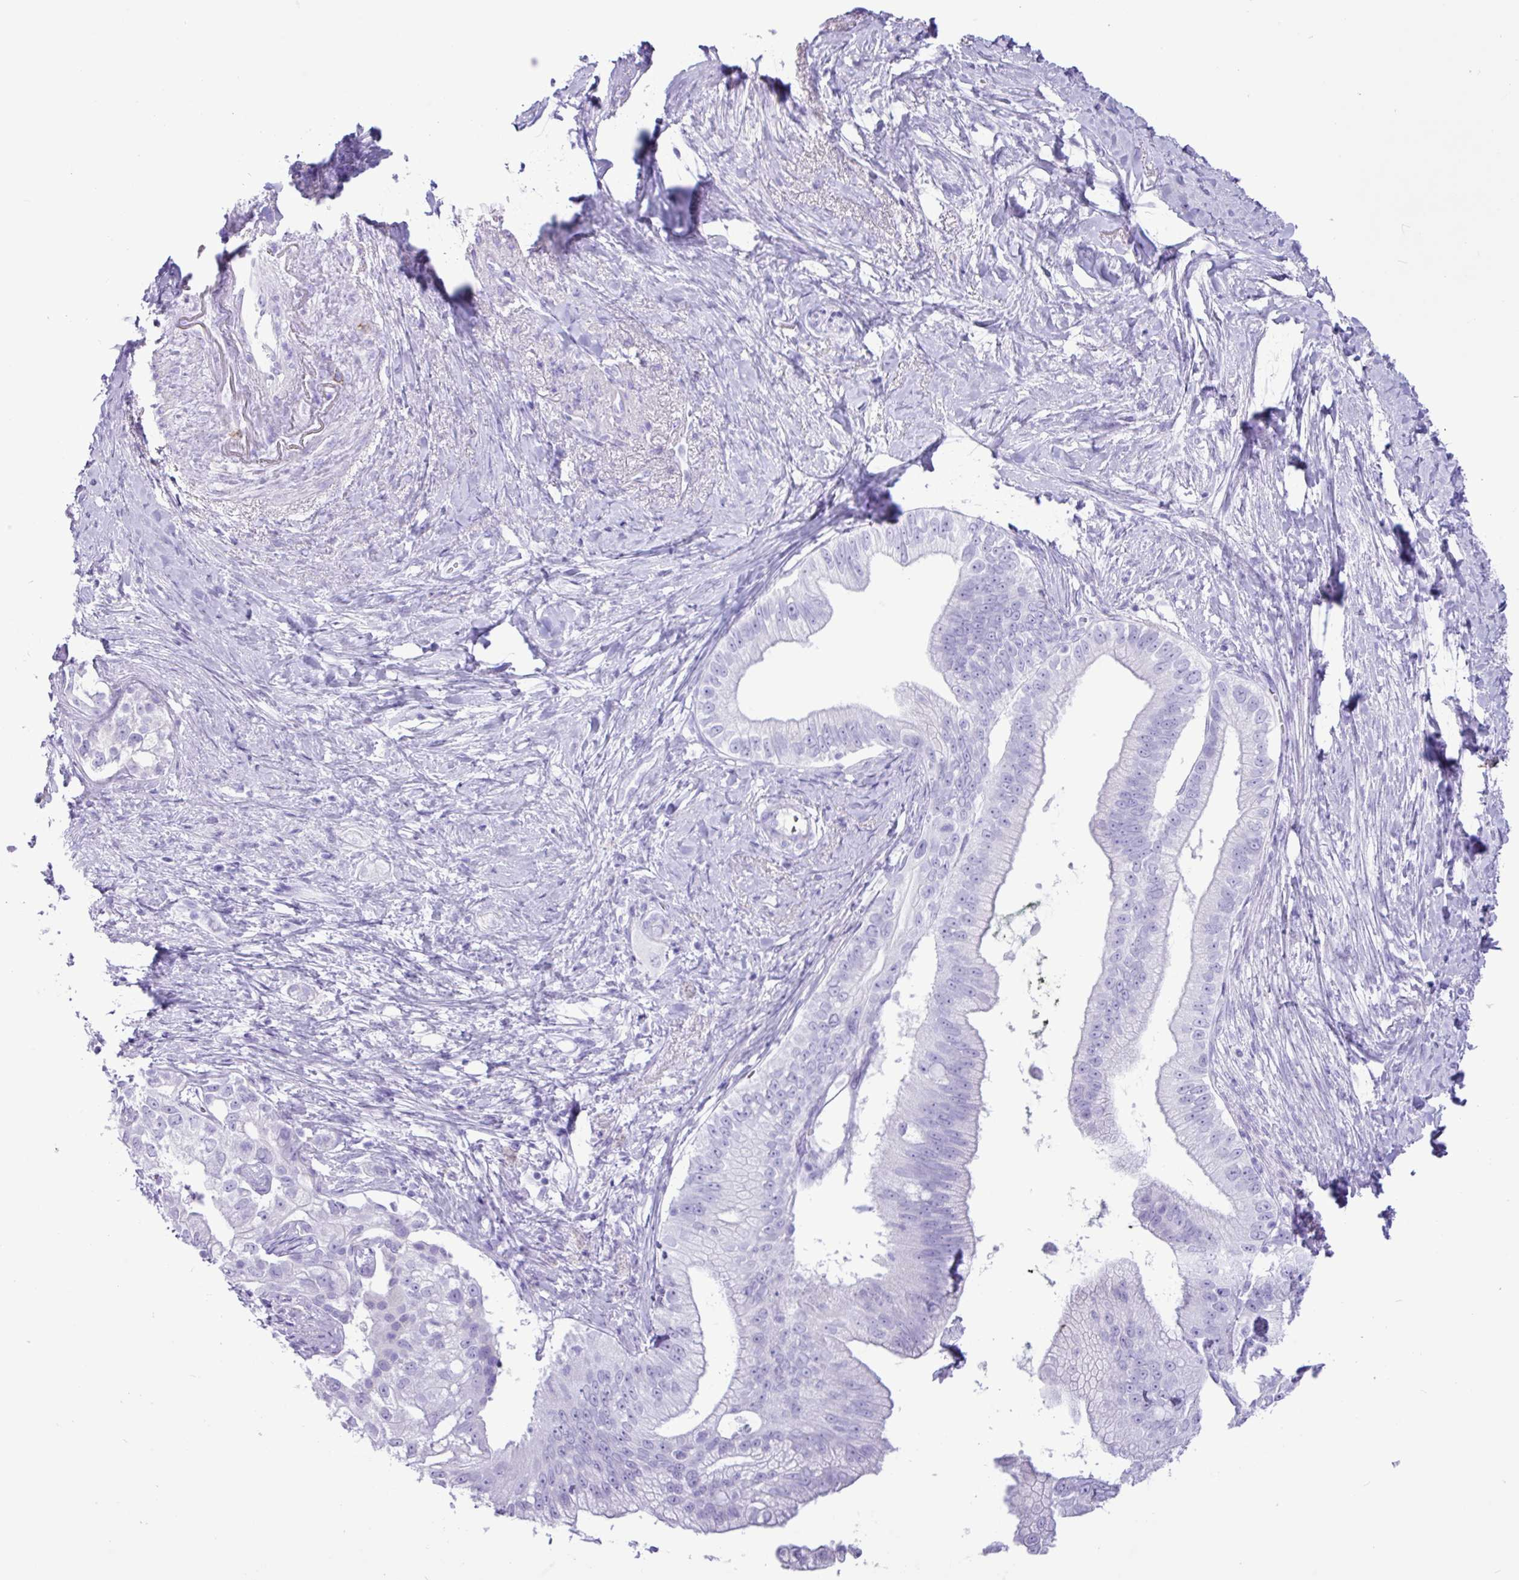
{"staining": {"intensity": "negative", "quantity": "none", "location": "none"}, "tissue": "pancreatic cancer", "cell_type": "Tumor cells", "image_type": "cancer", "snomed": [{"axis": "morphology", "description": "Adenocarcinoma, NOS"}, {"axis": "topography", "description": "Pancreas"}], "caption": "High power microscopy image of an immunohistochemistry micrograph of pancreatic cancer (adenocarcinoma), revealing no significant expression in tumor cells.", "gene": "CKMT2", "patient": {"sex": "male", "age": 70}}